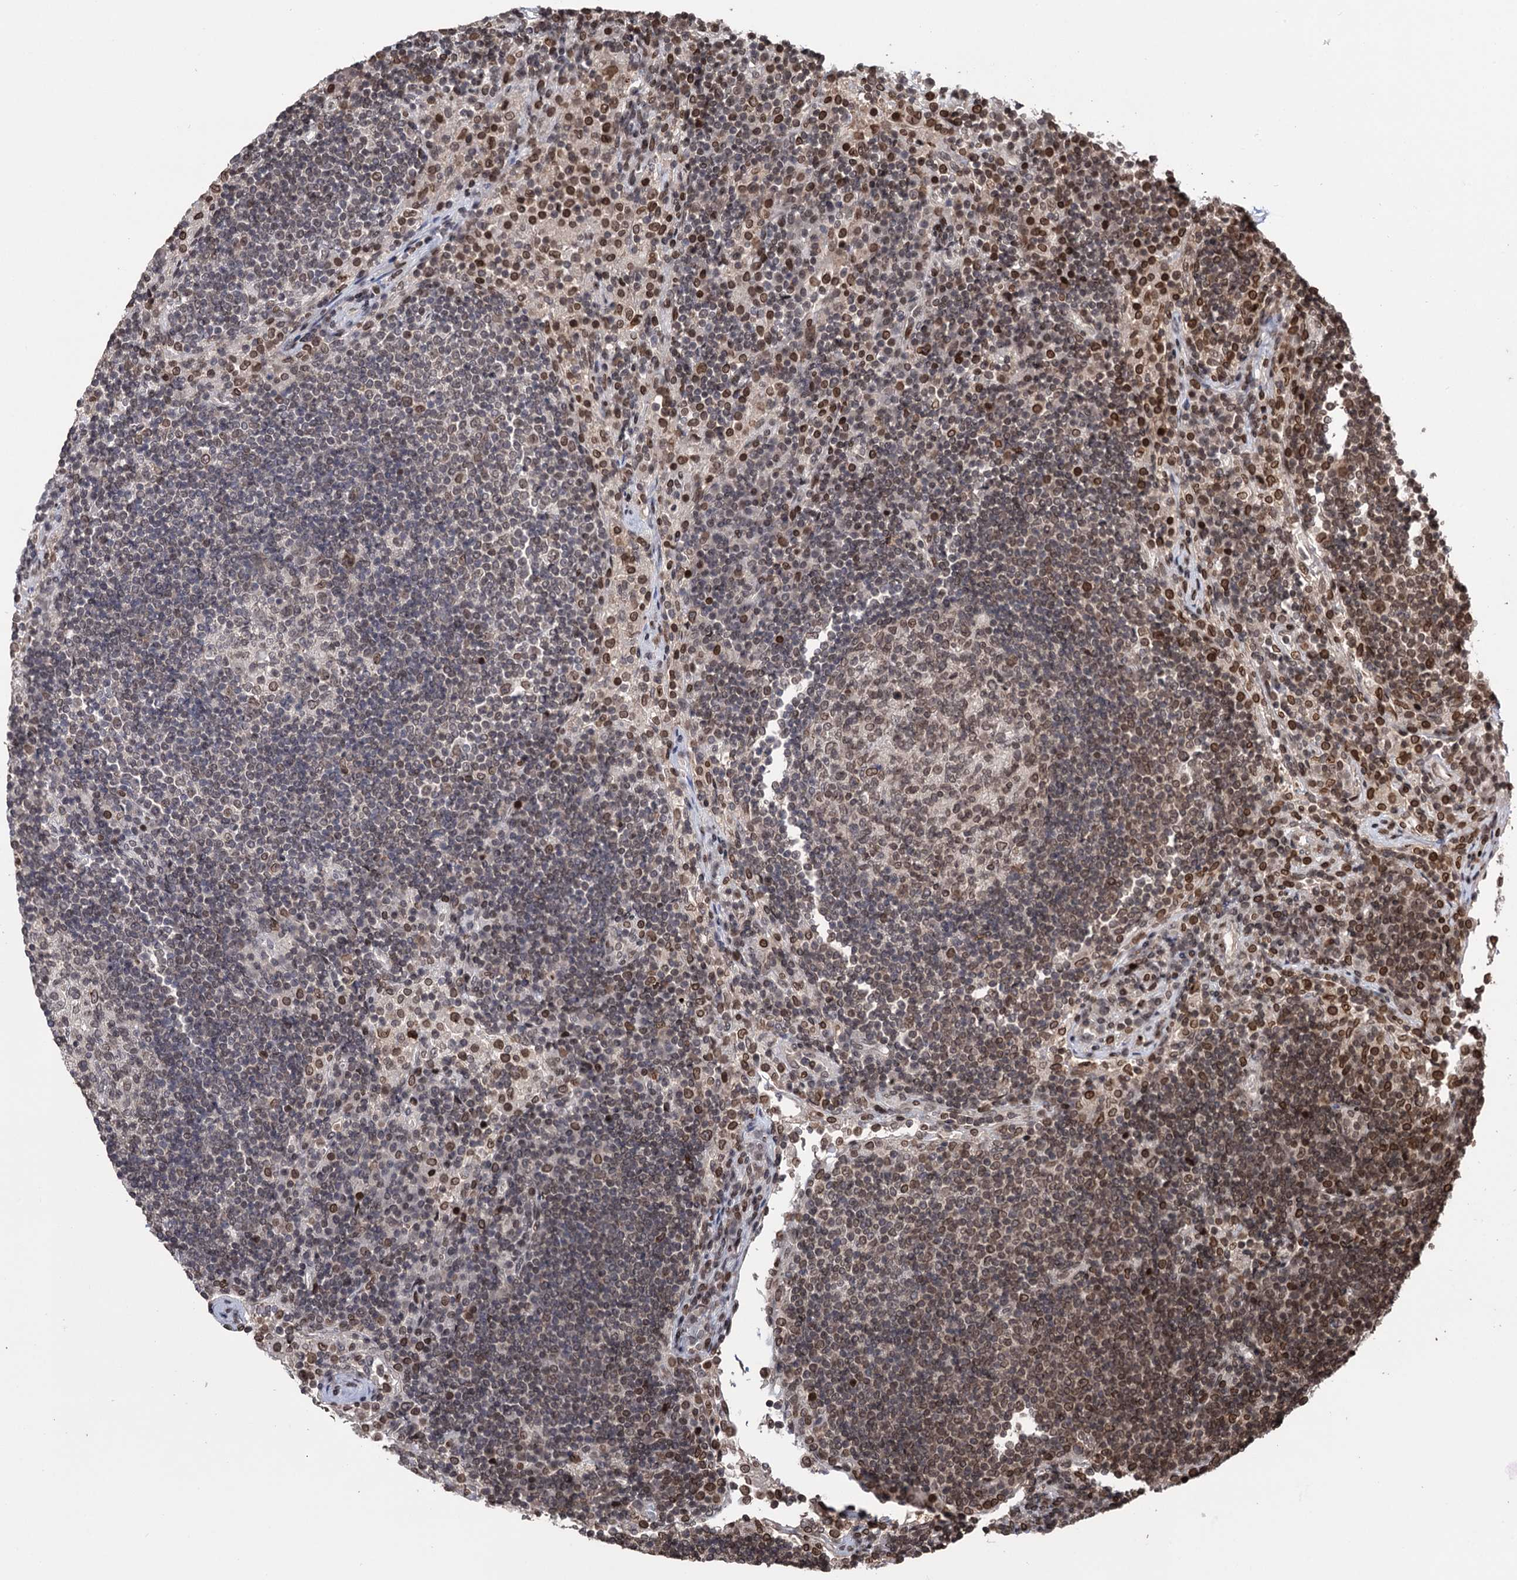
{"staining": {"intensity": "moderate", "quantity": ">75%", "location": "nuclear"}, "tissue": "lymph node", "cell_type": "Germinal center cells", "image_type": "normal", "snomed": [{"axis": "morphology", "description": "Normal tissue, NOS"}, {"axis": "topography", "description": "Lymph node"}], "caption": "This is a histology image of IHC staining of normal lymph node, which shows moderate positivity in the nuclear of germinal center cells.", "gene": "CCDC77", "patient": {"sex": "female", "age": 53}}